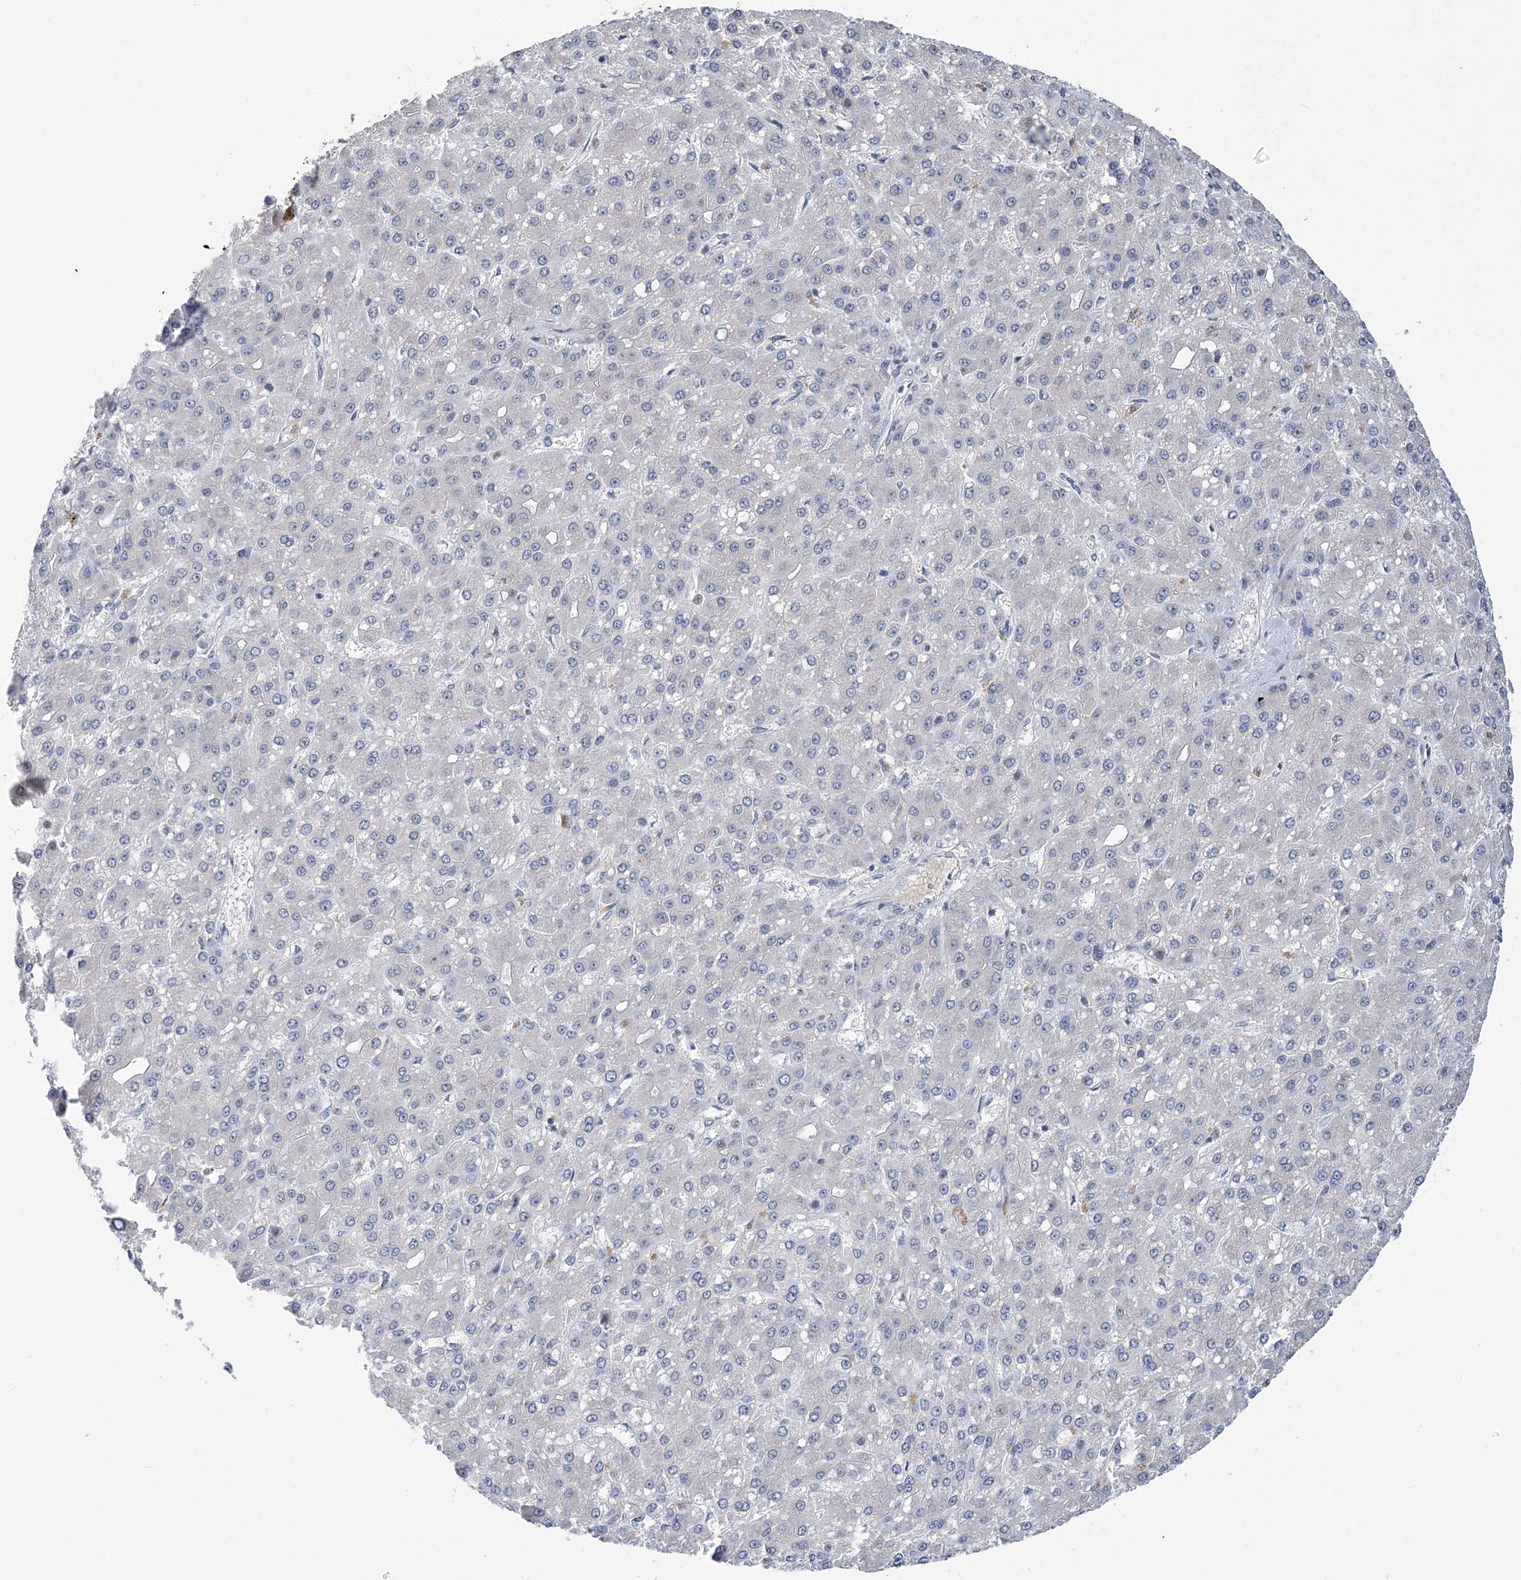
{"staining": {"intensity": "negative", "quantity": "none", "location": "none"}, "tissue": "liver cancer", "cell_type": "Tumor cells", "image_type": "cancer", "snomed": [{"axis": "morphology", "description": "Carcinoma, Hepatocellular, NOS"}, {"axis": "topography", "description": "Liver"}], "caption": "An image of human liver cancer (hepatocellular carcinoma) is negative for staining in tumor cells.", "gene": "ZBTB7A", "patient": {"sex": "male", "age": 67}}